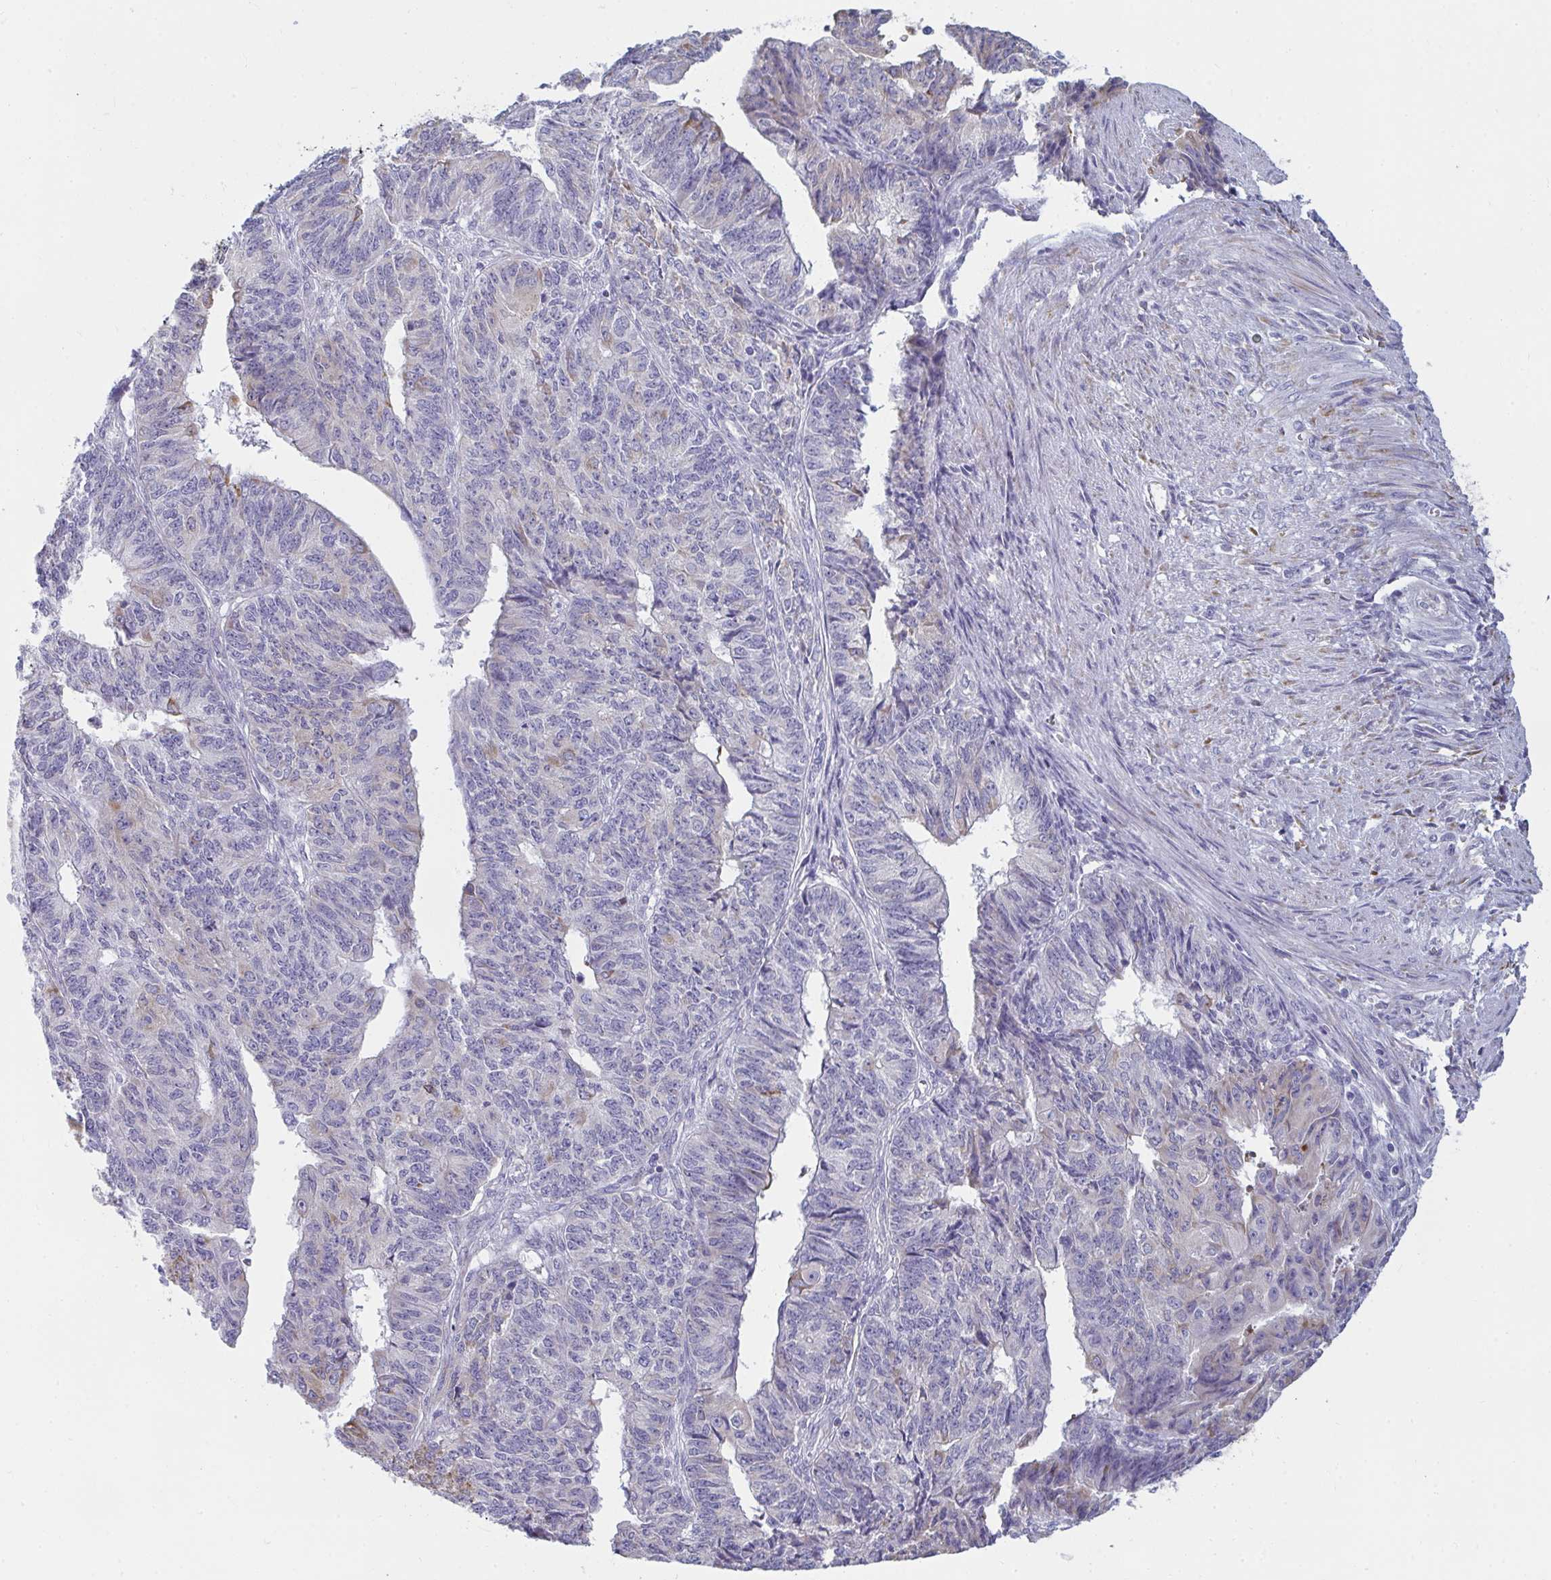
{"staining": {"intensity": "moderate", "quantity": "<25%", "location": "cytoplasmic/membranous"}, "tissue": "endometrial cancer", "cell_type": "Tumor cells", "image_type": "cancer", "snomed": [{"axis": "morphology", "description": "Adenocarcinoma, NOS"}, {"axis": "topography", "description": "Endometrium"}], "caption": "Protein analysis of endometrial adenocarcinoma tissue demonstrates moderate cytoplasmic/membranous expression in about <25% of tumor cells. (IHC, brightfield microscopy, high magnification).", "gene": "SHROOM1", "patient": {"sex": "female", "age": 32}}